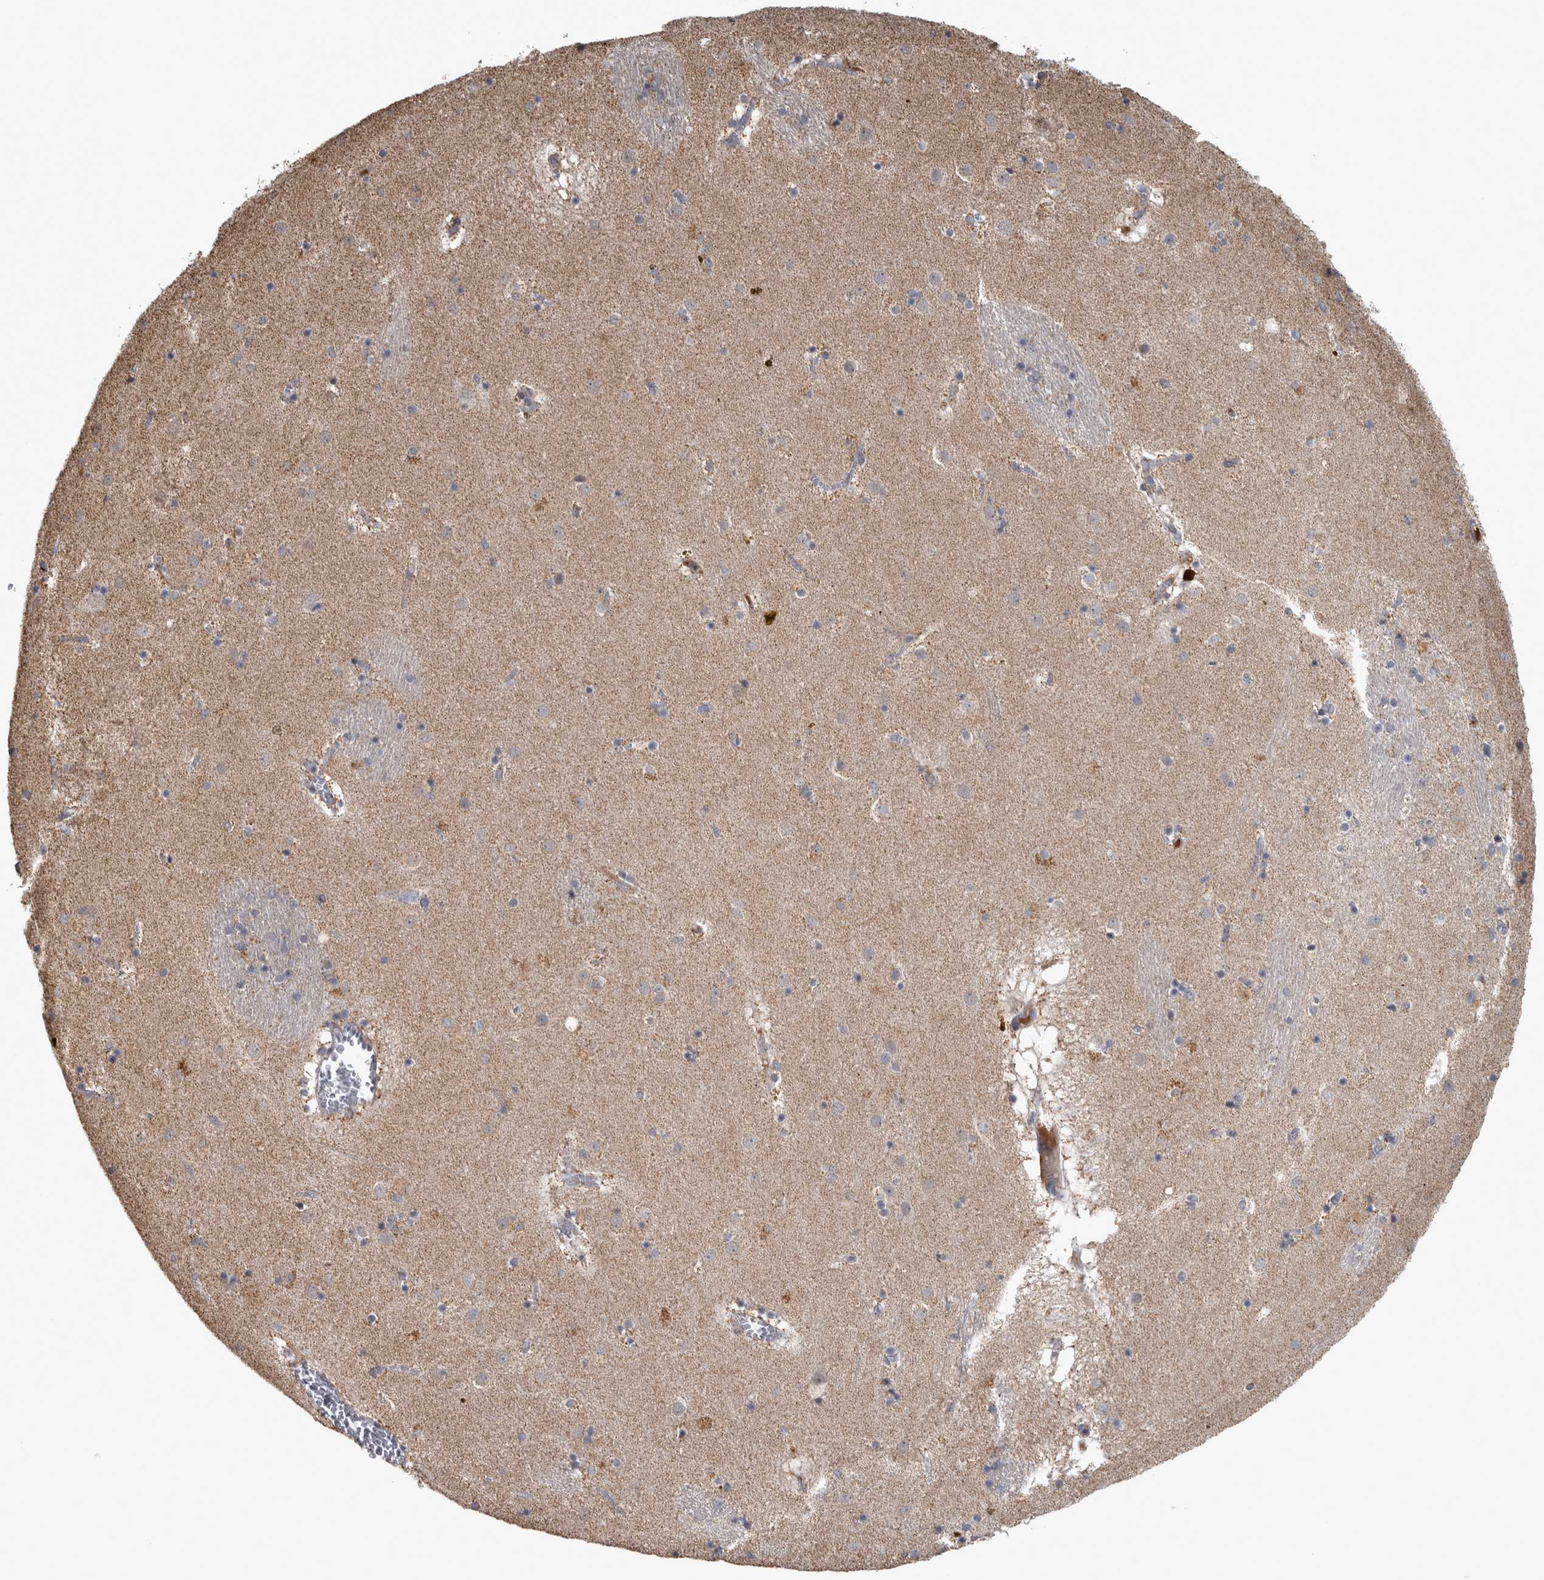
{"staining": {"intensity": "negative", "quantity": "none", "location": "none"}, "tissue": "caudate", "cell_type": "Glial cells", "image_type": "normal", "snomed": [{"axis": "morphology", "description": "Normal tissue, NOS"}, {"axis": "topography", "description": "Lateral ventricle wall"}], "caption": "Image shows no protein positivity in glial cells of unremarkable caudate.", "gene": "DBT", "patient": {"sex": "male", "age": 70}}